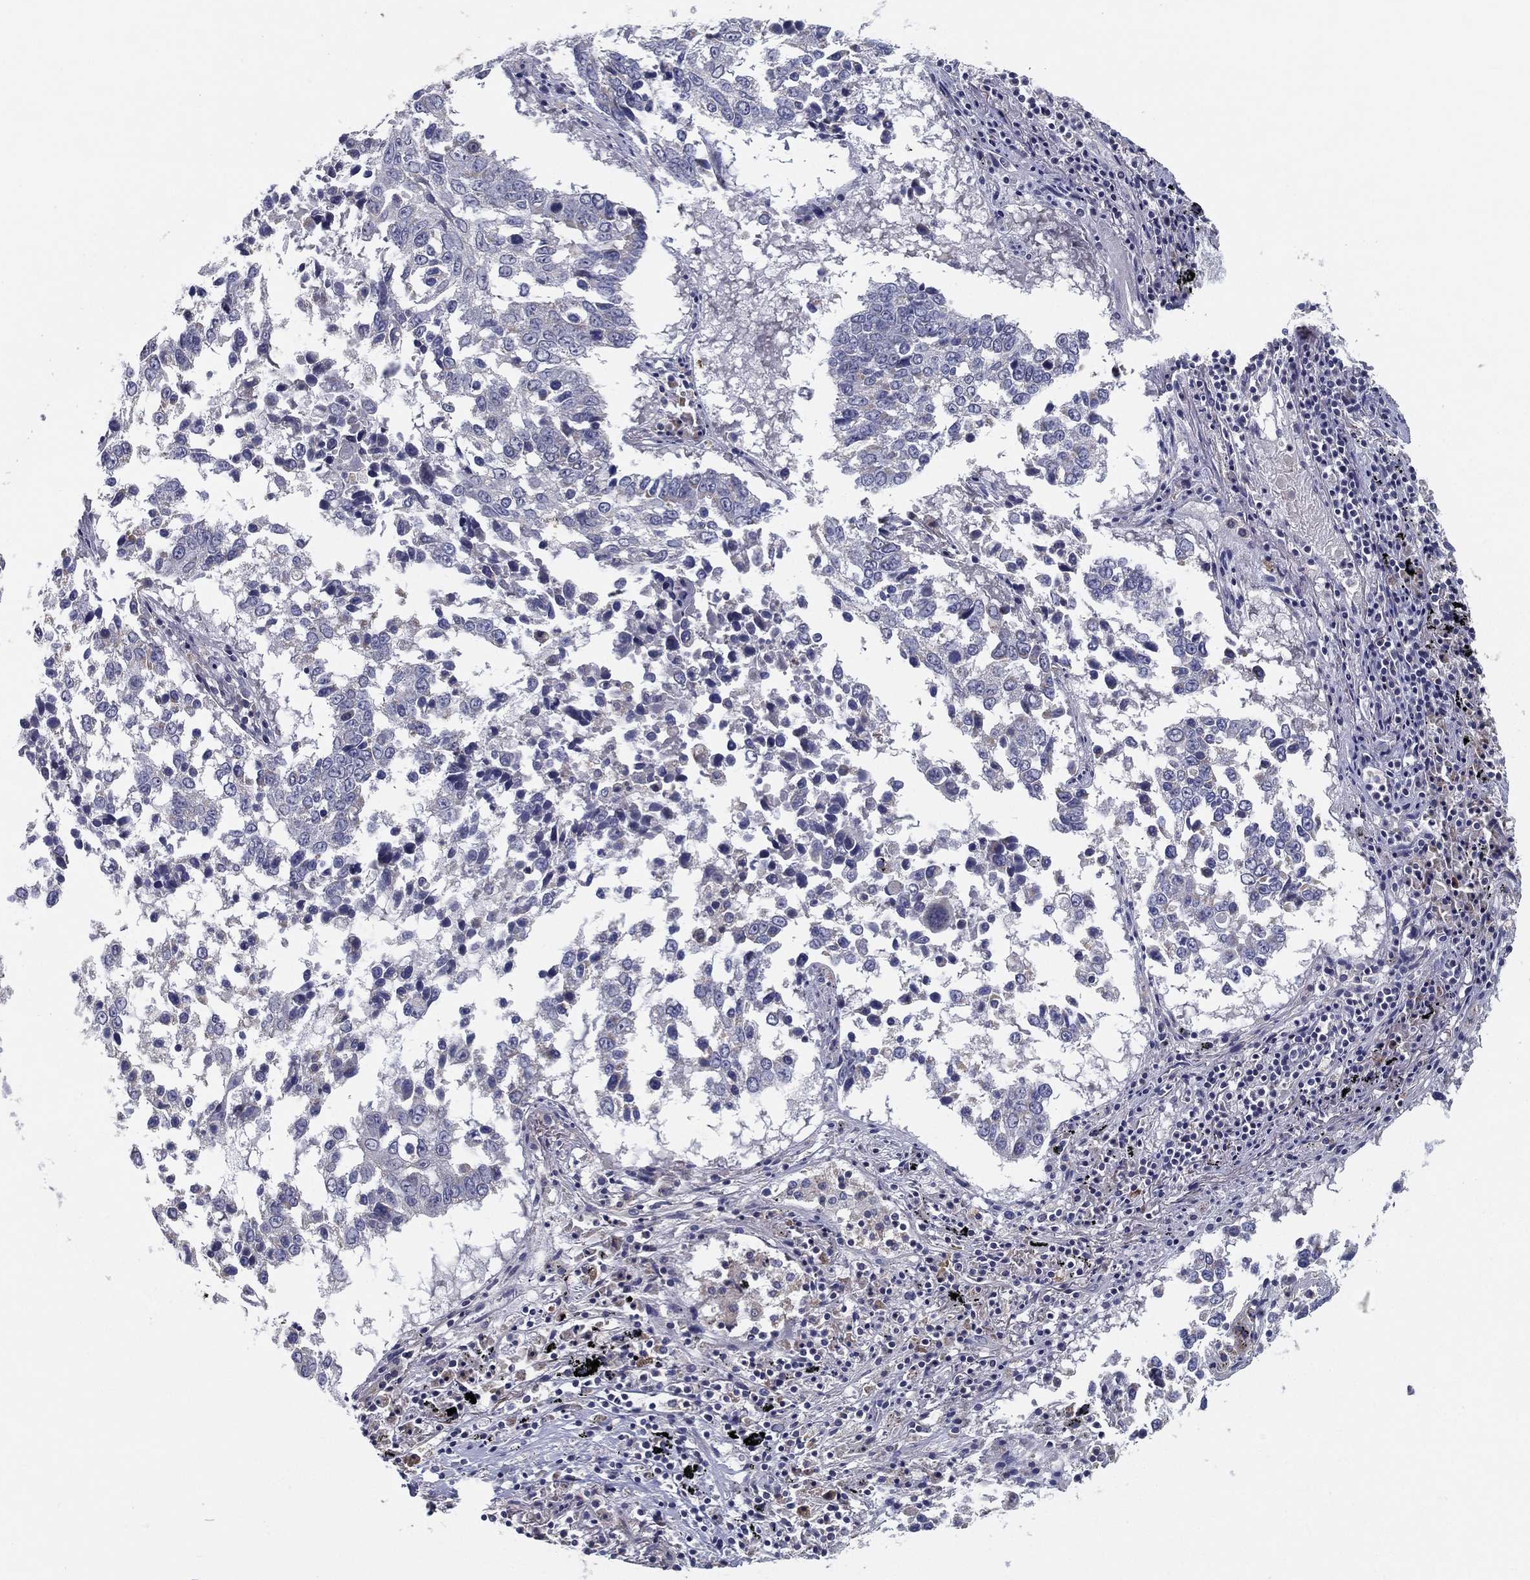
{"staining": {"intensity": "negative", "quantity": "none", "location": "none"}, "tissue": "lung cancer", "cell_type": "Tumor cells", "image_type": "cancer", "snomed": [{"axis": "morphology", "description": "Squamous cell carcinoma, NOS"}, {"axis": "topography", "description": "Lung"}], "caption": "Protein analysis of lung cancer (squamous cell carcinoma) demonstrates no significant staining in tumor cells.", "gene": "PCSK1", "patient": {"sex": "male", "age": 82}}